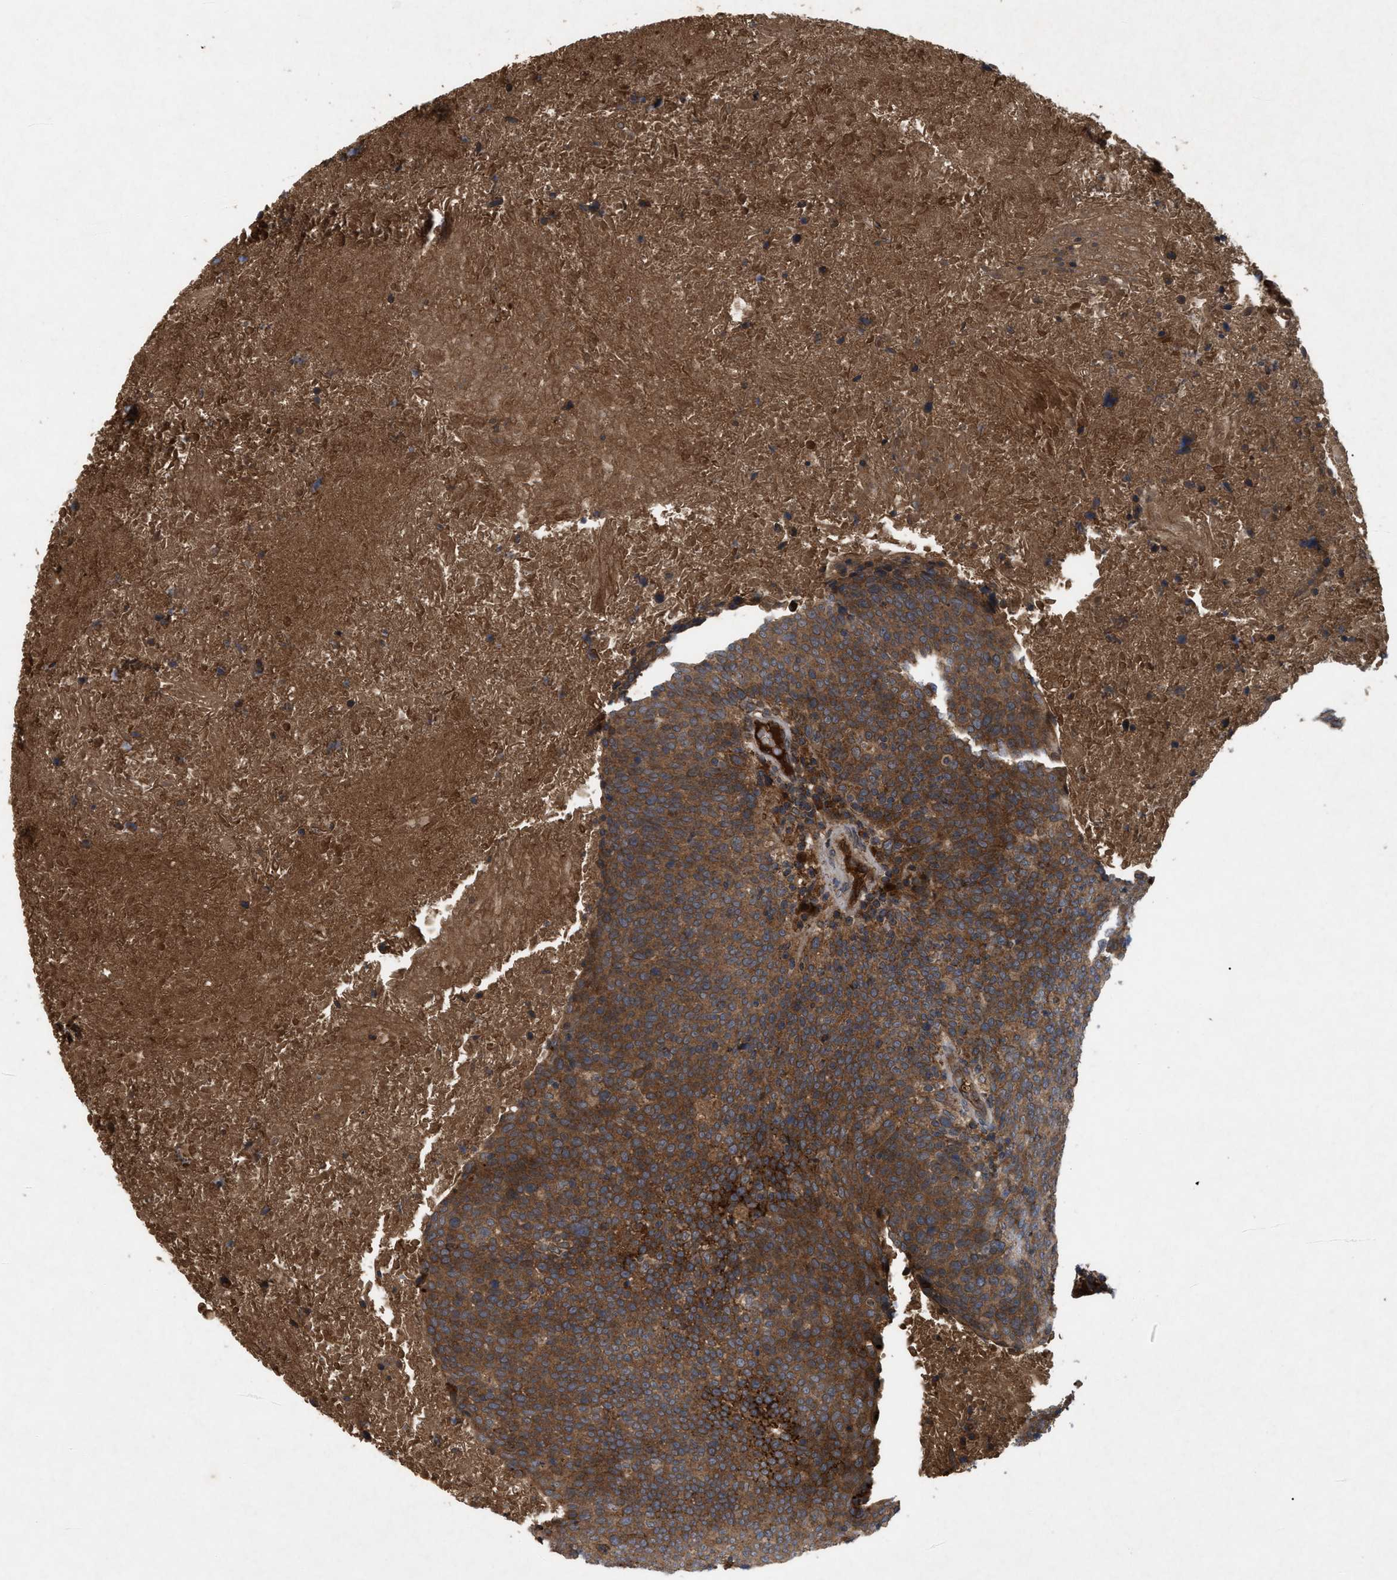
{"staining": {"intensity": "moderate", "quantity": ">75%", "location": "cytoplasmic/membranous"}, "tissue": "head and neck cancer", "cell_type": "Tumor cells", "image_type": "cancer", "snomed": [{"axis": "morphology", "description": "Squamous cell carcinoma, NOS"}, {"axis": "morphology", "description": "Squamous cell carcinoma, metastatic, NOS"}, {"axis": "topography", "description": "Lymph node"}, {"axis": "topography", "description": "Head-Neck"}], "caption": "The immunohistochemical stain shows moderate cytoplasmic/membranous staining in tumor cells of head and neck squamous cell carcinoma tissue.", "gene": "RAB2A", "patient": {"sex": "male", "age": 62}}